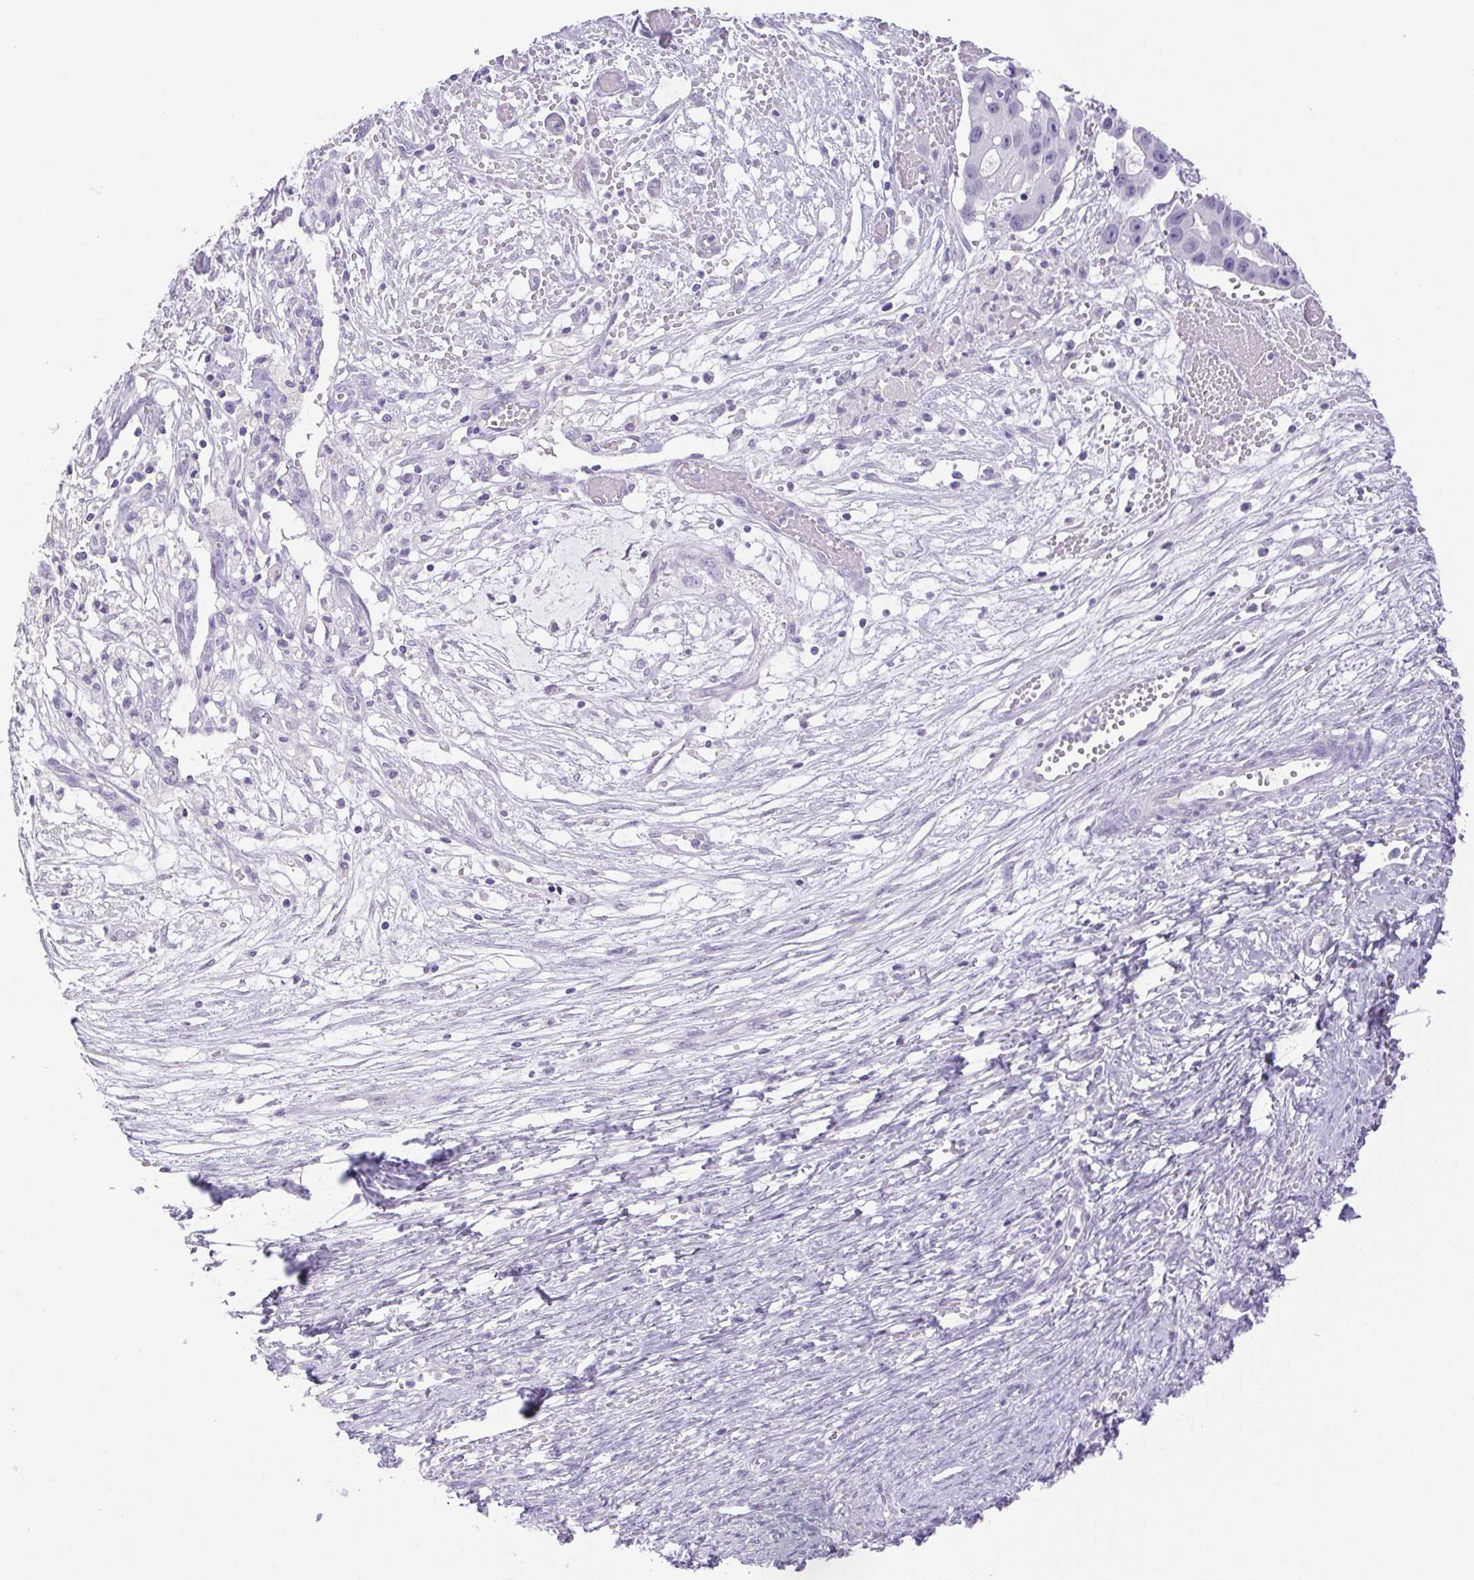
{"staining": {"intensity": "negative", "quantity": "none", "location": "none"}, "tissue": "ovarian cancer", "cell_type": "Tumor cells", "image_type": "cancer", "snomed": [{"axis": "morphology", "description": "Cystadenocarcinoma, serous, NOS"}, {"axis": "topography", "description": "Ovary"}], "caption": "Tumor cells show no significant expression in ovarian cancer (serous cystadenocarcinoma).", "gene": "PAPPA2", "patient": {"sex": "female", "age": 56}}